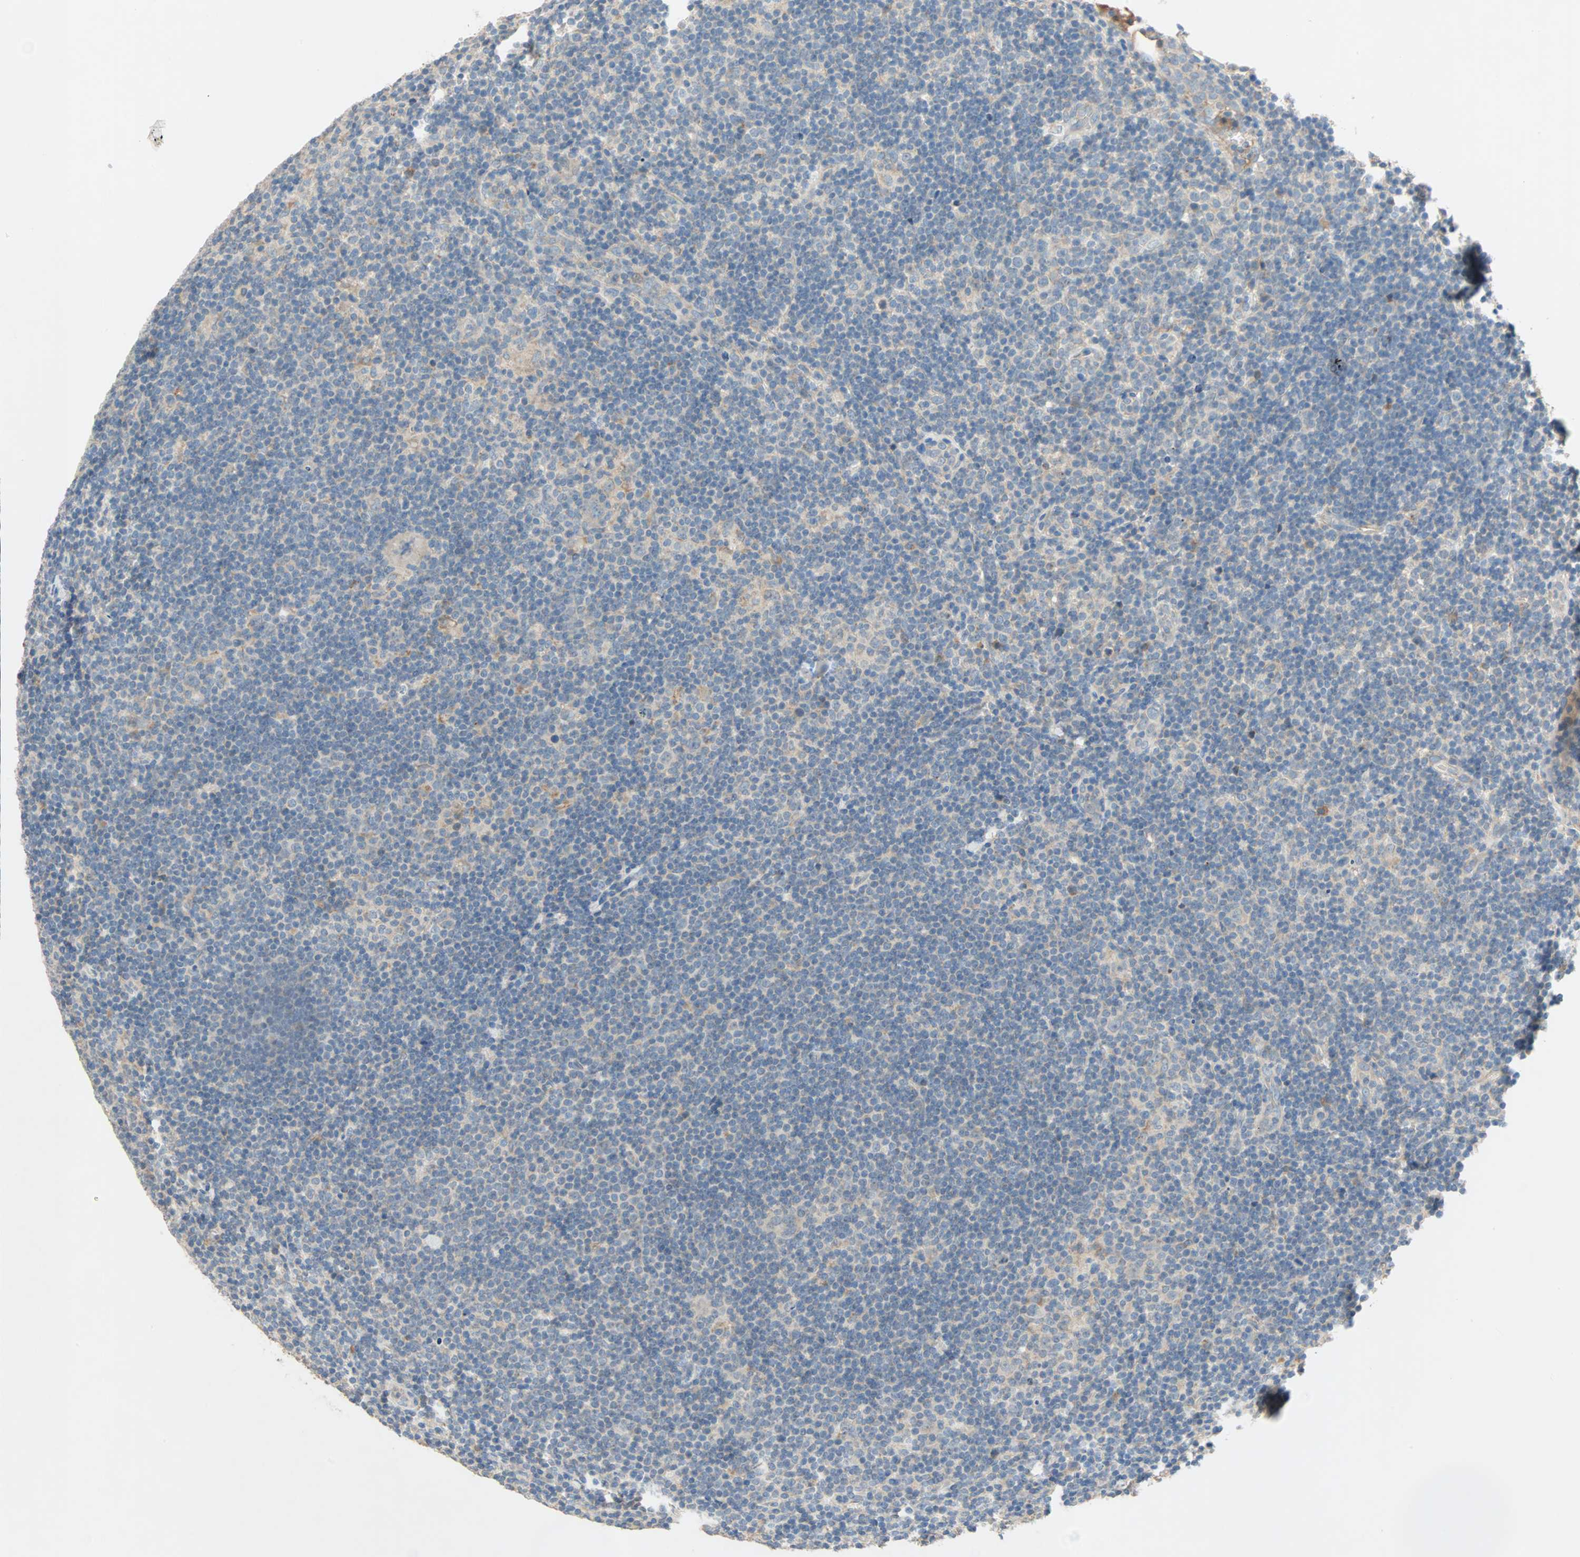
{"staining": {"intensity": "weak", "quantity": ">75%", "location": "cytoplasmic/membranous"}, "tissue": "lymphoma", "cell_type": "Tumor cells", "image_type": "cancer", "snomed": [{"axis": "morphology", "description": "Hodgkin's disease, NOS"}, {"axis": "topography", "description": "Lymph node"}], "caption": "Hodgkin's disease tissue reveals weak cytoplasmic/membranous expression in approximately >75% of tumor cells The staining was performed using DAB (3,3'-diaminobenzidine), with brown indicating positive protein expression. Nuclei are stained blue with hematoxylin.", "gene": "XYLT1", "patient": {"sex": "female", "age": 57}}